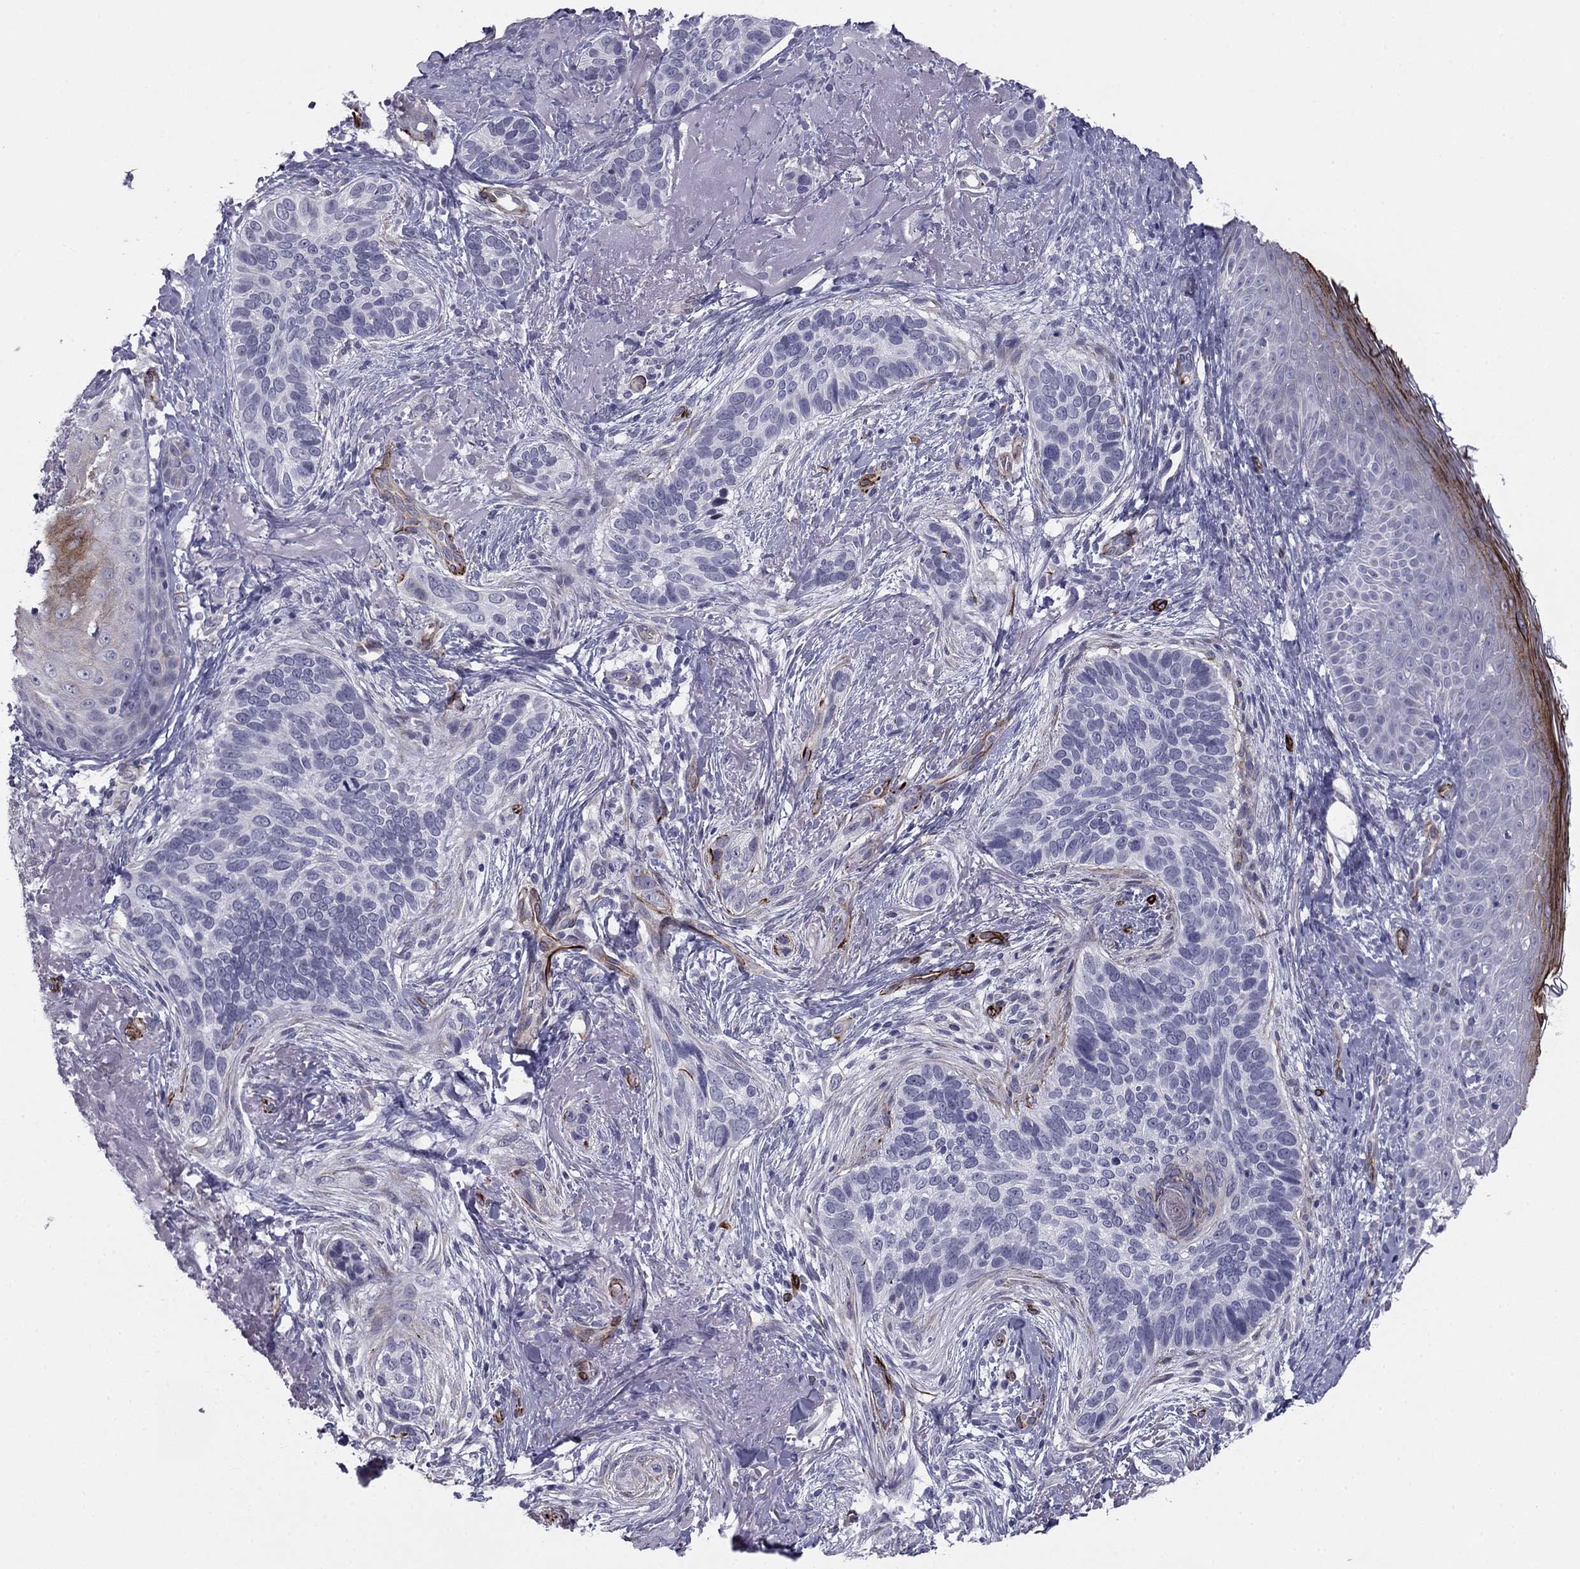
{"staining": {"intensity": "negative", "quantity": "none", "location": "none"}, "tissue": "skin cancer", "cell_type": "Tumor cells", "image_type": "cancer", "snomed": [{"axis": "morphology", "description": "Basal cell carcinoma"}, {"axis": "topography", "description": "Skin"}], "caption": "A photomicrograph of basal cell carcinoma (skin) stained for a protein shows no brown staining in tumor cells.", "gene": "ANKS4B", "patient": {"sex": "male", "age": 91}}